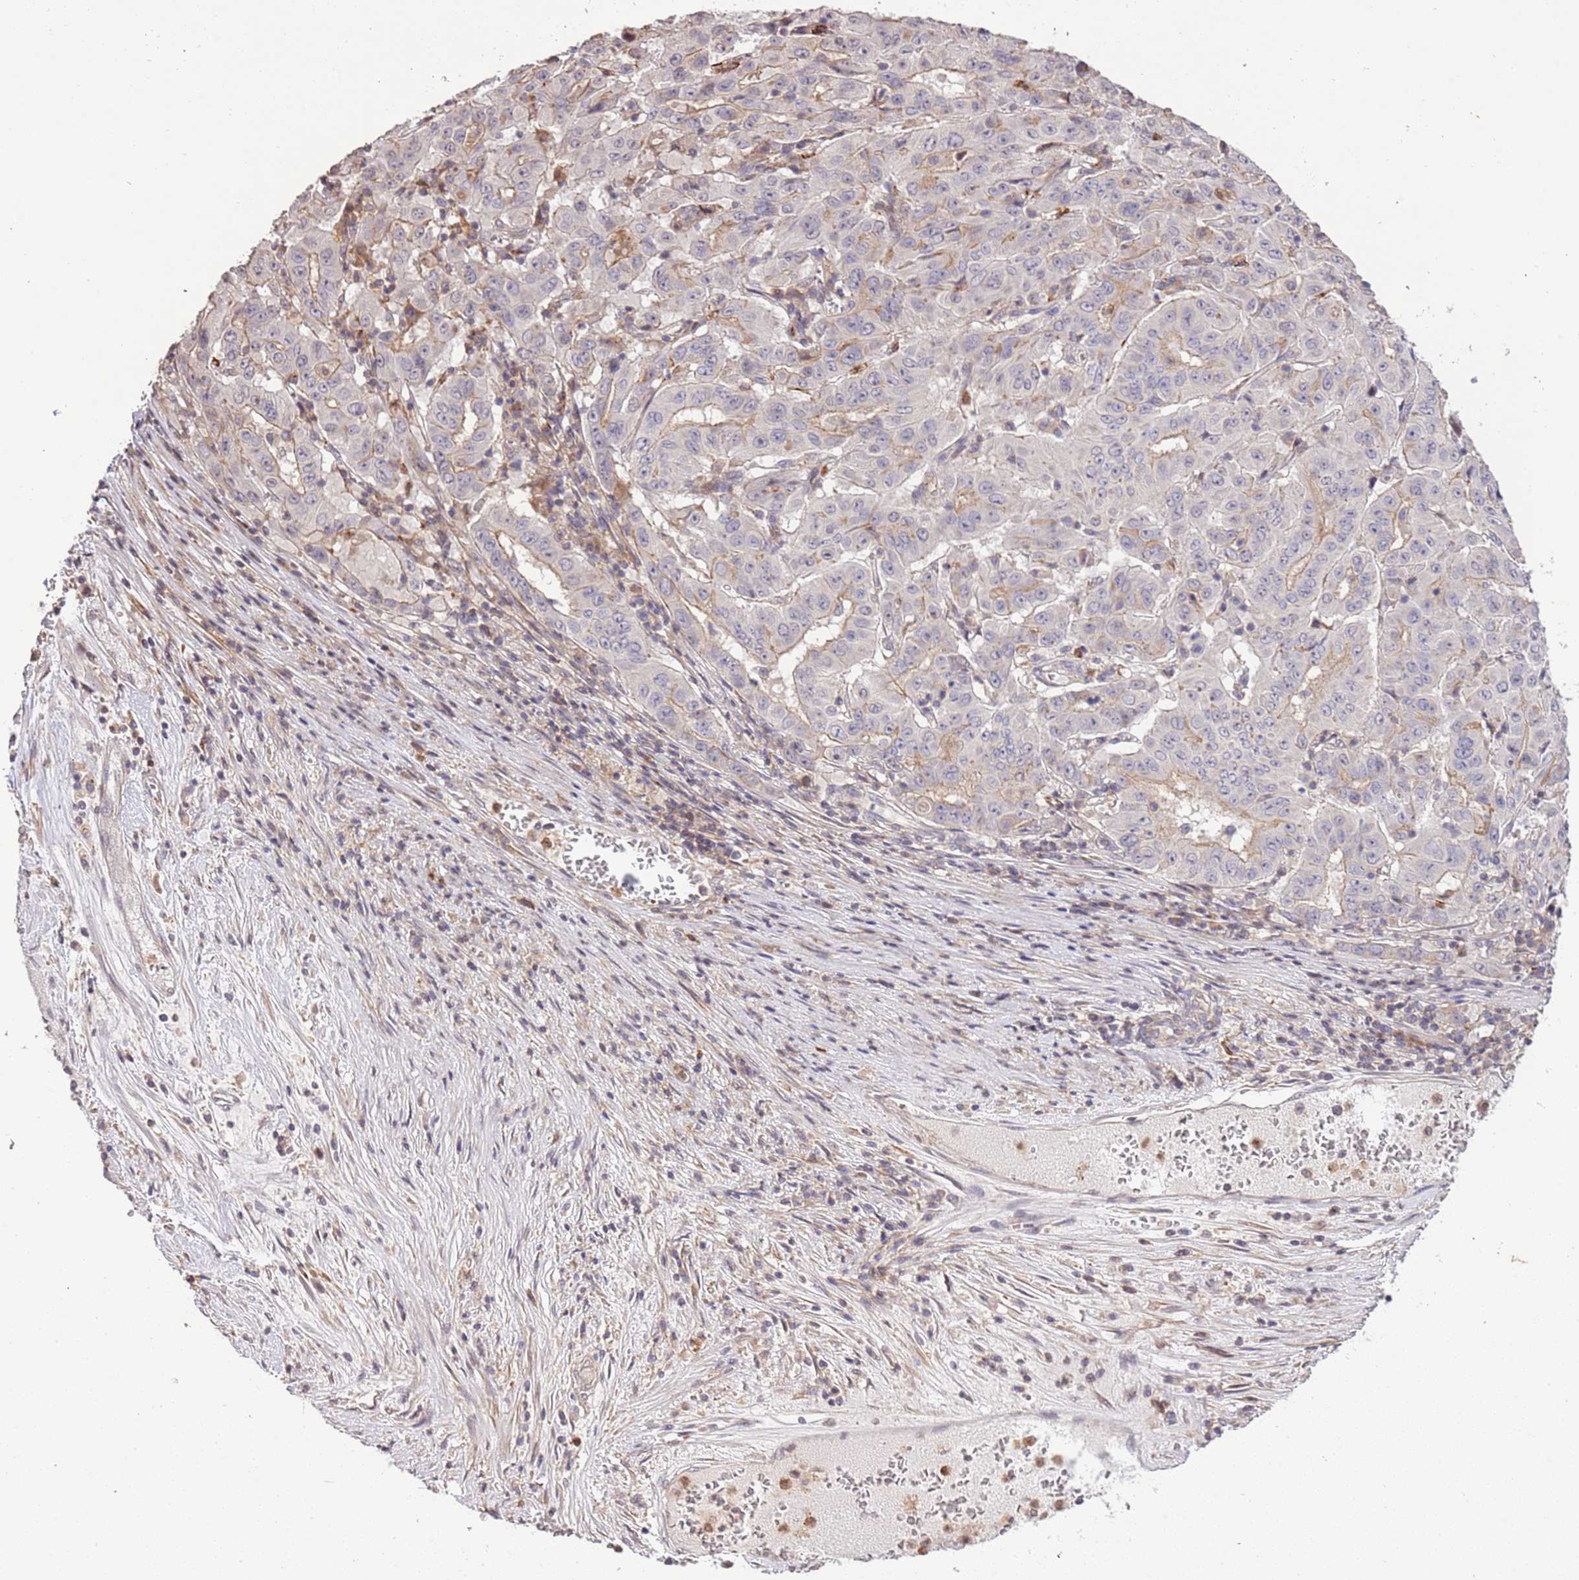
{"staining": {"intensity": "moderate", "quantity": "<25%", "location": "cytoplasmic/membranous"}, "tissue": "pancreatic cancer", "cell_type": "Tumor cells", "image_type": "cancer", "snomed": [{"axis": "morphology", "description": "Adenocarcinoma, NOS"}, {"axis": "topography", "description": "Pancreas"}], "caption": "Protein expression analysis of human pancreatic adenocarcinoma reveals moderate cytoplasmic/membranous staining in approximately <25% of tumor cells.", "gene": "SLC16A4", "patient": {"sex": "male", "age": 63}}